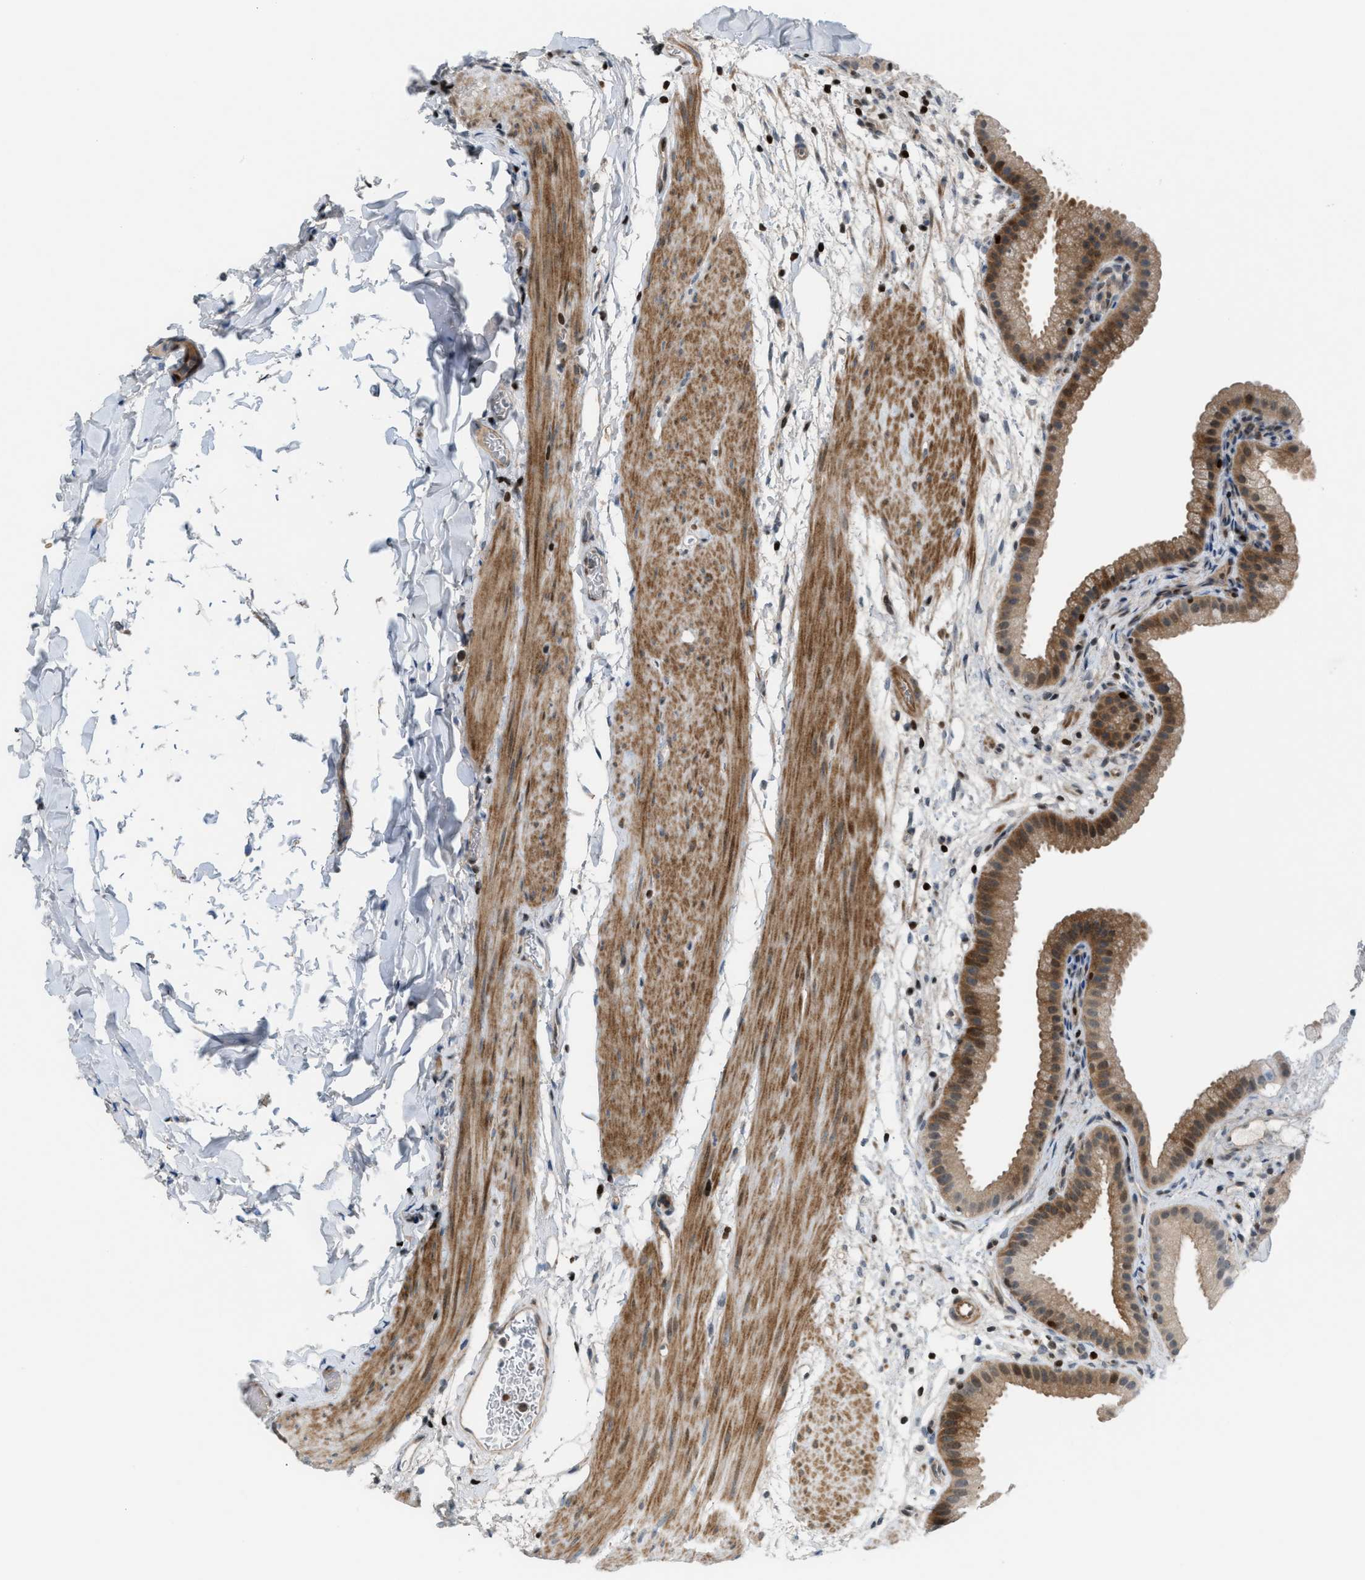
{"staining": {"intensity": "moderate", "quantity": ">75%", "location": "cytoplasmic/membranous,nuclear"}, "tissue": "gallbladder", "cell_type": "Glandular cells", "image_type": "normal", "snomed": [{"axis": "morphology", "description": "Normal tissue, NOS"}, {"axis": "topography", "description": "Gallbladder"}], "caption": "IHC of benign human gallbladder reveals medium levels of moderate cytoplasmic/membranous,nuclear staining in approximately >75% of glandular cells.", "gene": "ZNF276", "patient": {"sex": "female", "age": 64}}